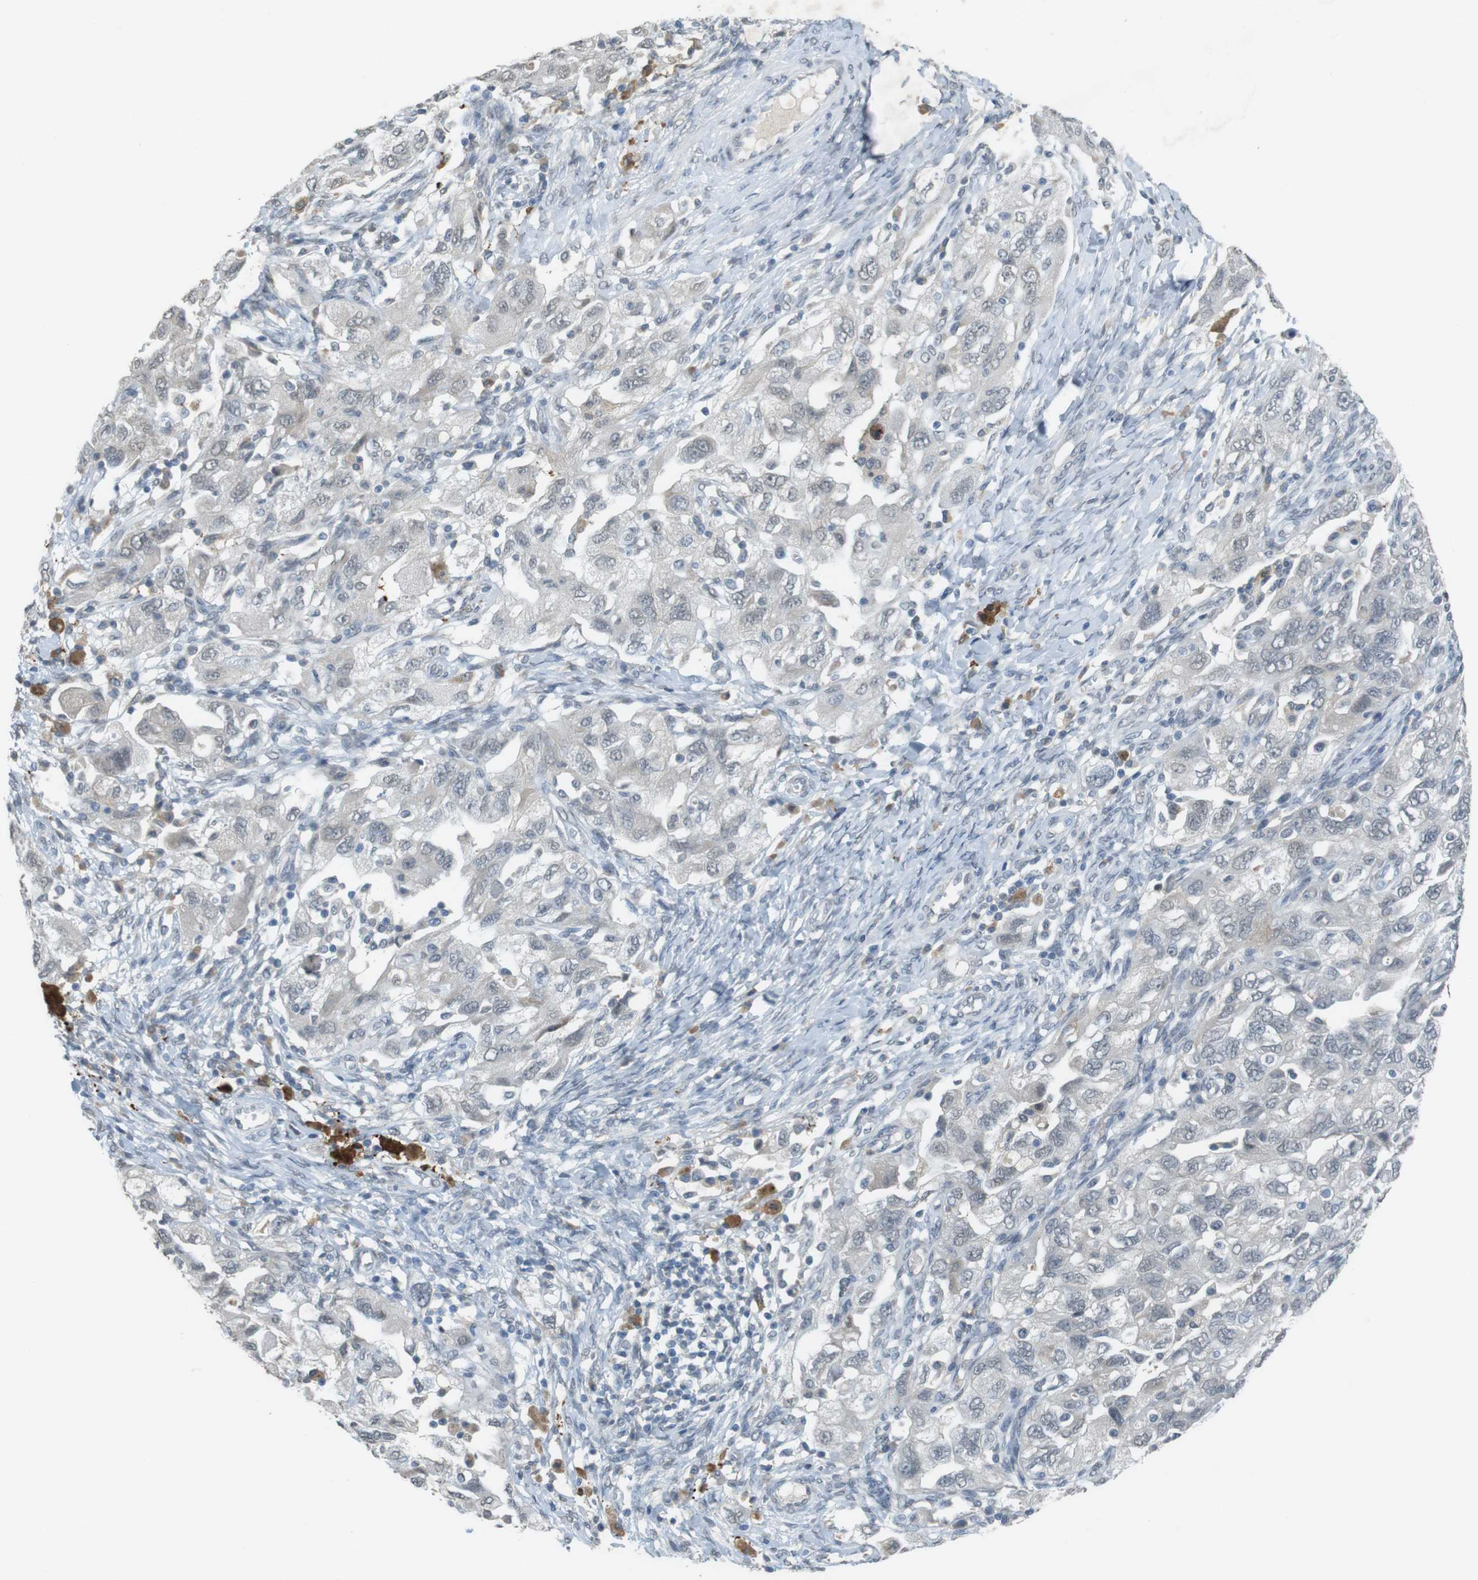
{"staining": {"intensity": "negative", "quantity": "none", "location": "none"}, "tissue": "ovarian cancer", "cell_type": "Tumor cells", "image_type": "cancer", "snomed": [{"axis": "morphology", "description": "Carcinoma, NOS"}, {"axis": "morphology", "description": "Cystadenocarcinoma, serous, NOS"}, {"axis": "topography", "description": "Ovary"}], "caption": "Immunohistochemistry of ovarian serous cystadenocarcinoma shows no staining in tumor cells.", "gene": "FZD10", "patient": {"sex": "female", "age": 69}}